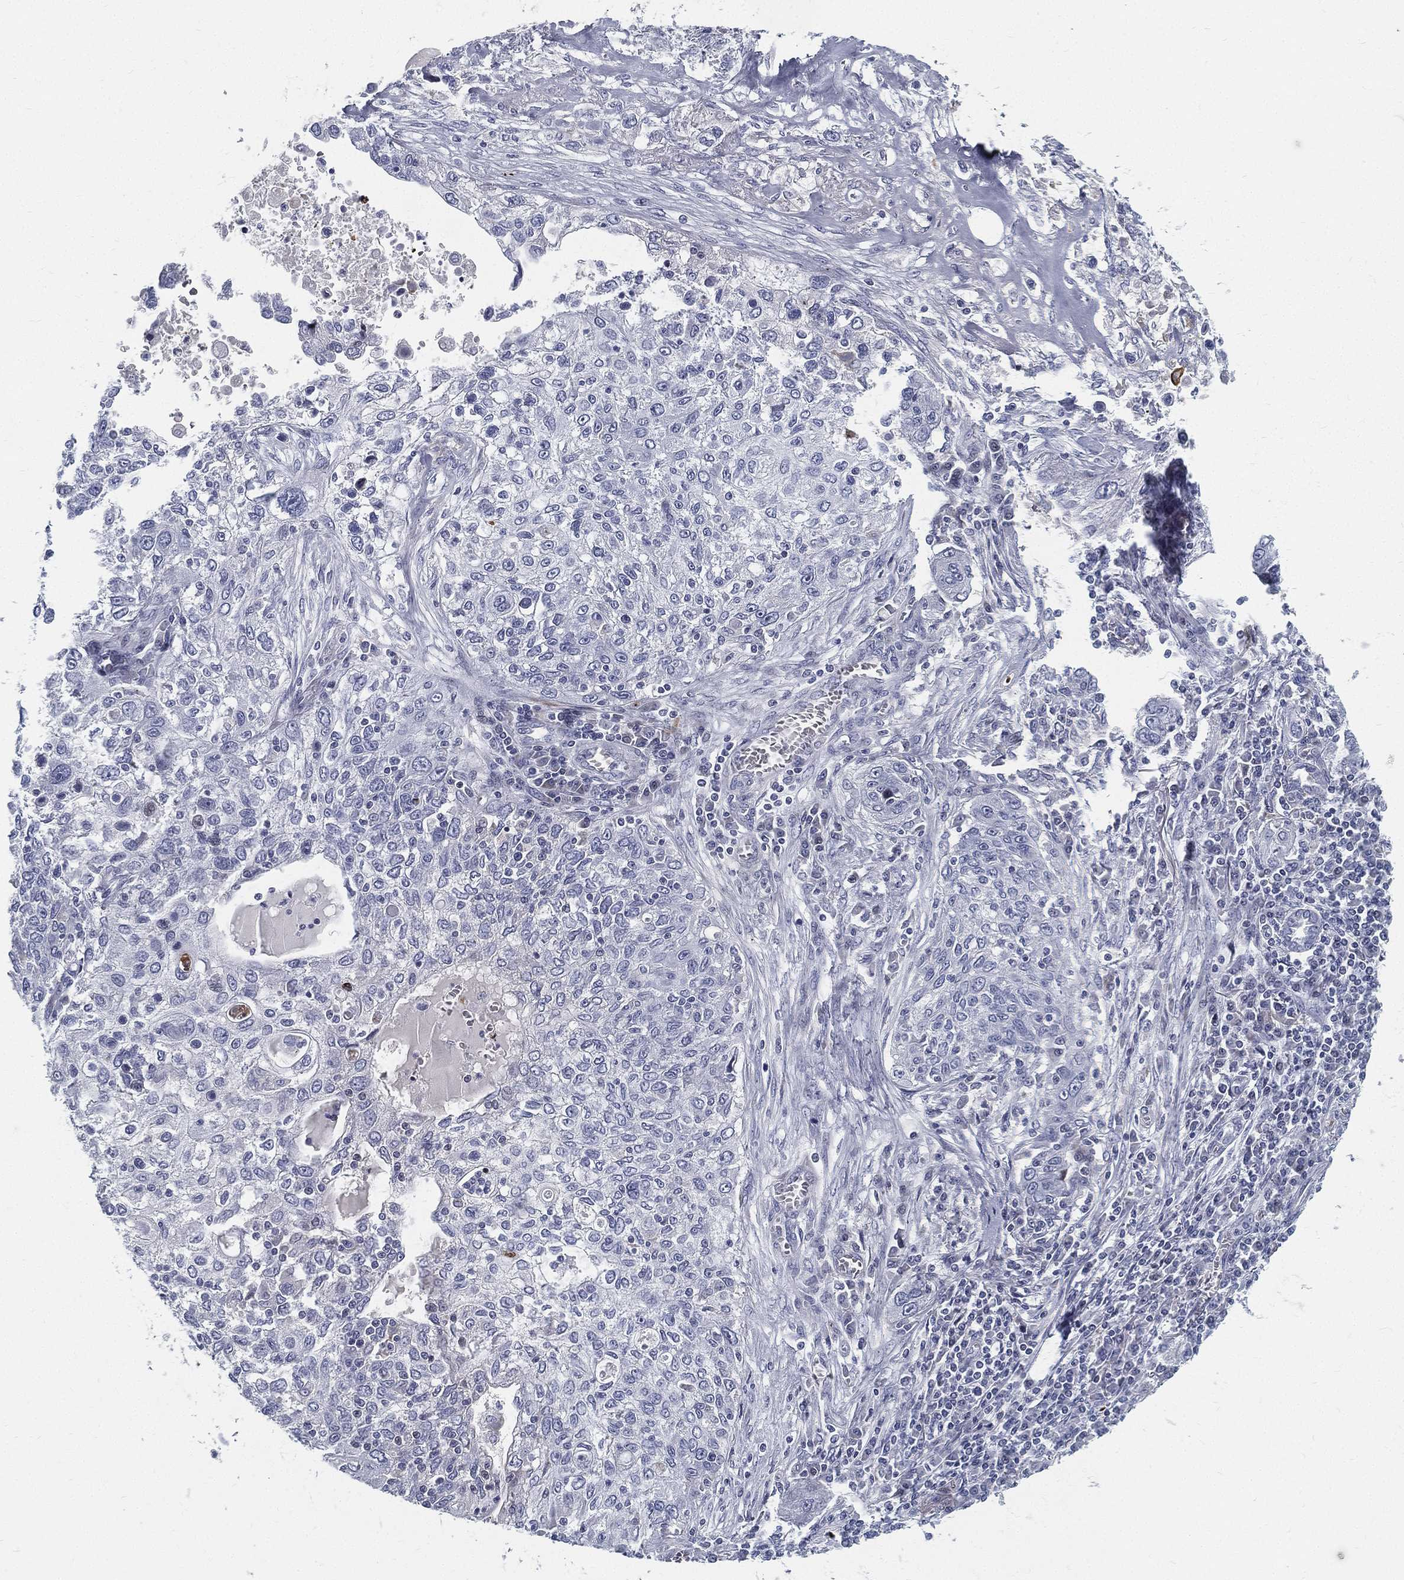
{"staining": {"intensity": "negative", "quantity": "none", "location": "none"}, "tissue": "lung cancer", "cell_type": "Tumor cells", "image_type": "cancer", "snomed": [{"axis": "morphology", "description": "Squamous cell carcinoma, NOS"}, {"axis": "topography", "description": "Lung"}], "caption": "Lung squamous cell carcinoma stained for a protein using immunohistochemistry (IHC) shows no expression tumor cells.", "gene": "SPPL2C", "patient": {"sex": "female", "age": 69}}